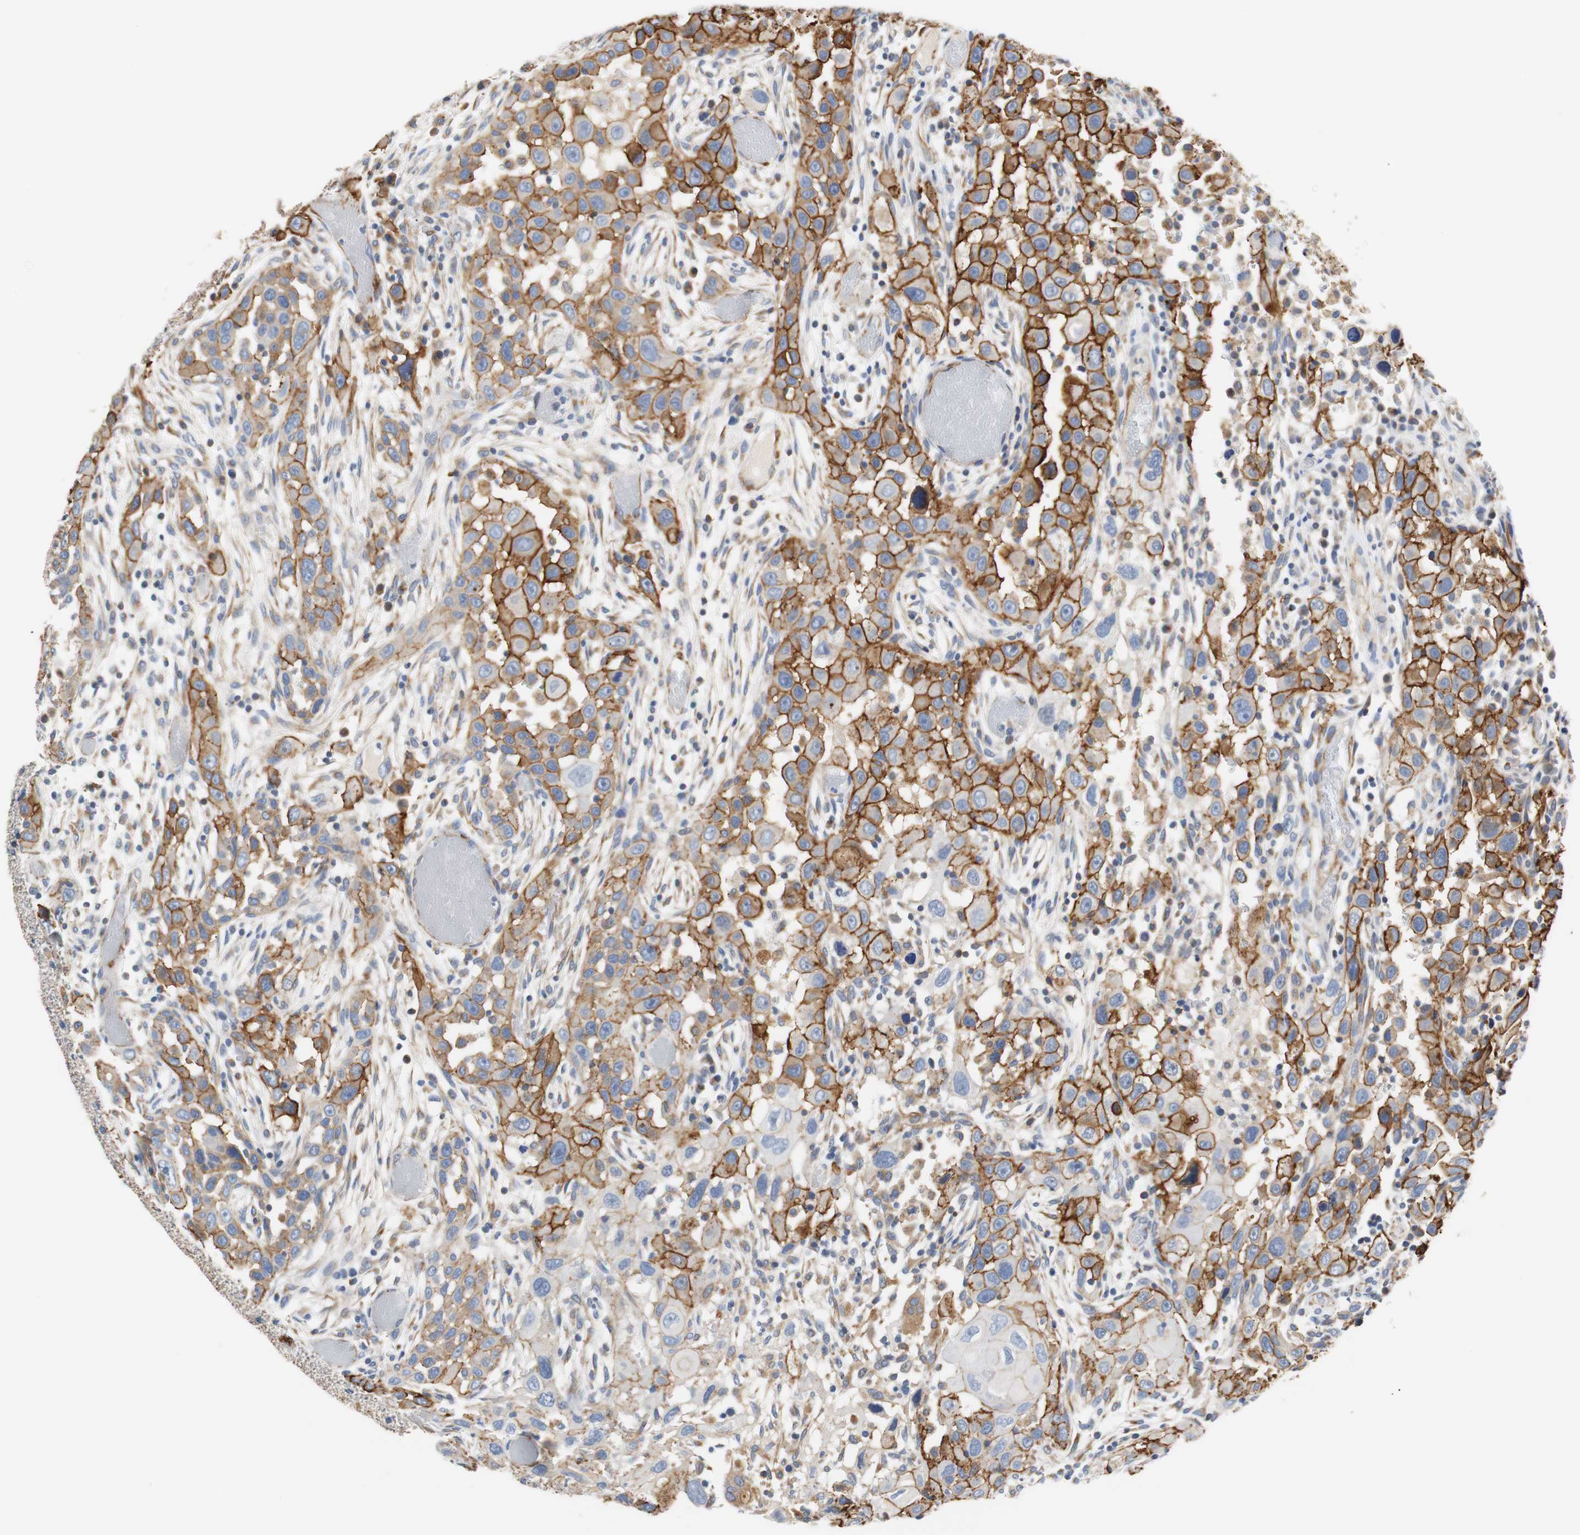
{"staining": {"intensity": "strong", "quantity": ">75%", "location": "cytoplasmic/membranous"}, "tissue": "head and neck cancer", "cell_type": "Tumor cells", "image_type": "cancer", "snomed": [{"axis": "morphology", "description": "Carcinoma, NOS"}, {"axis": "topography", "description": "Head-Neck"}], "caption": "Tumor cells show high levels of strong cytoplasmic/membranous staining in about >75% of cells in human head and neck cancer.", "gene": "PCK1", "patient": {"sex": "male", "age": 87}}